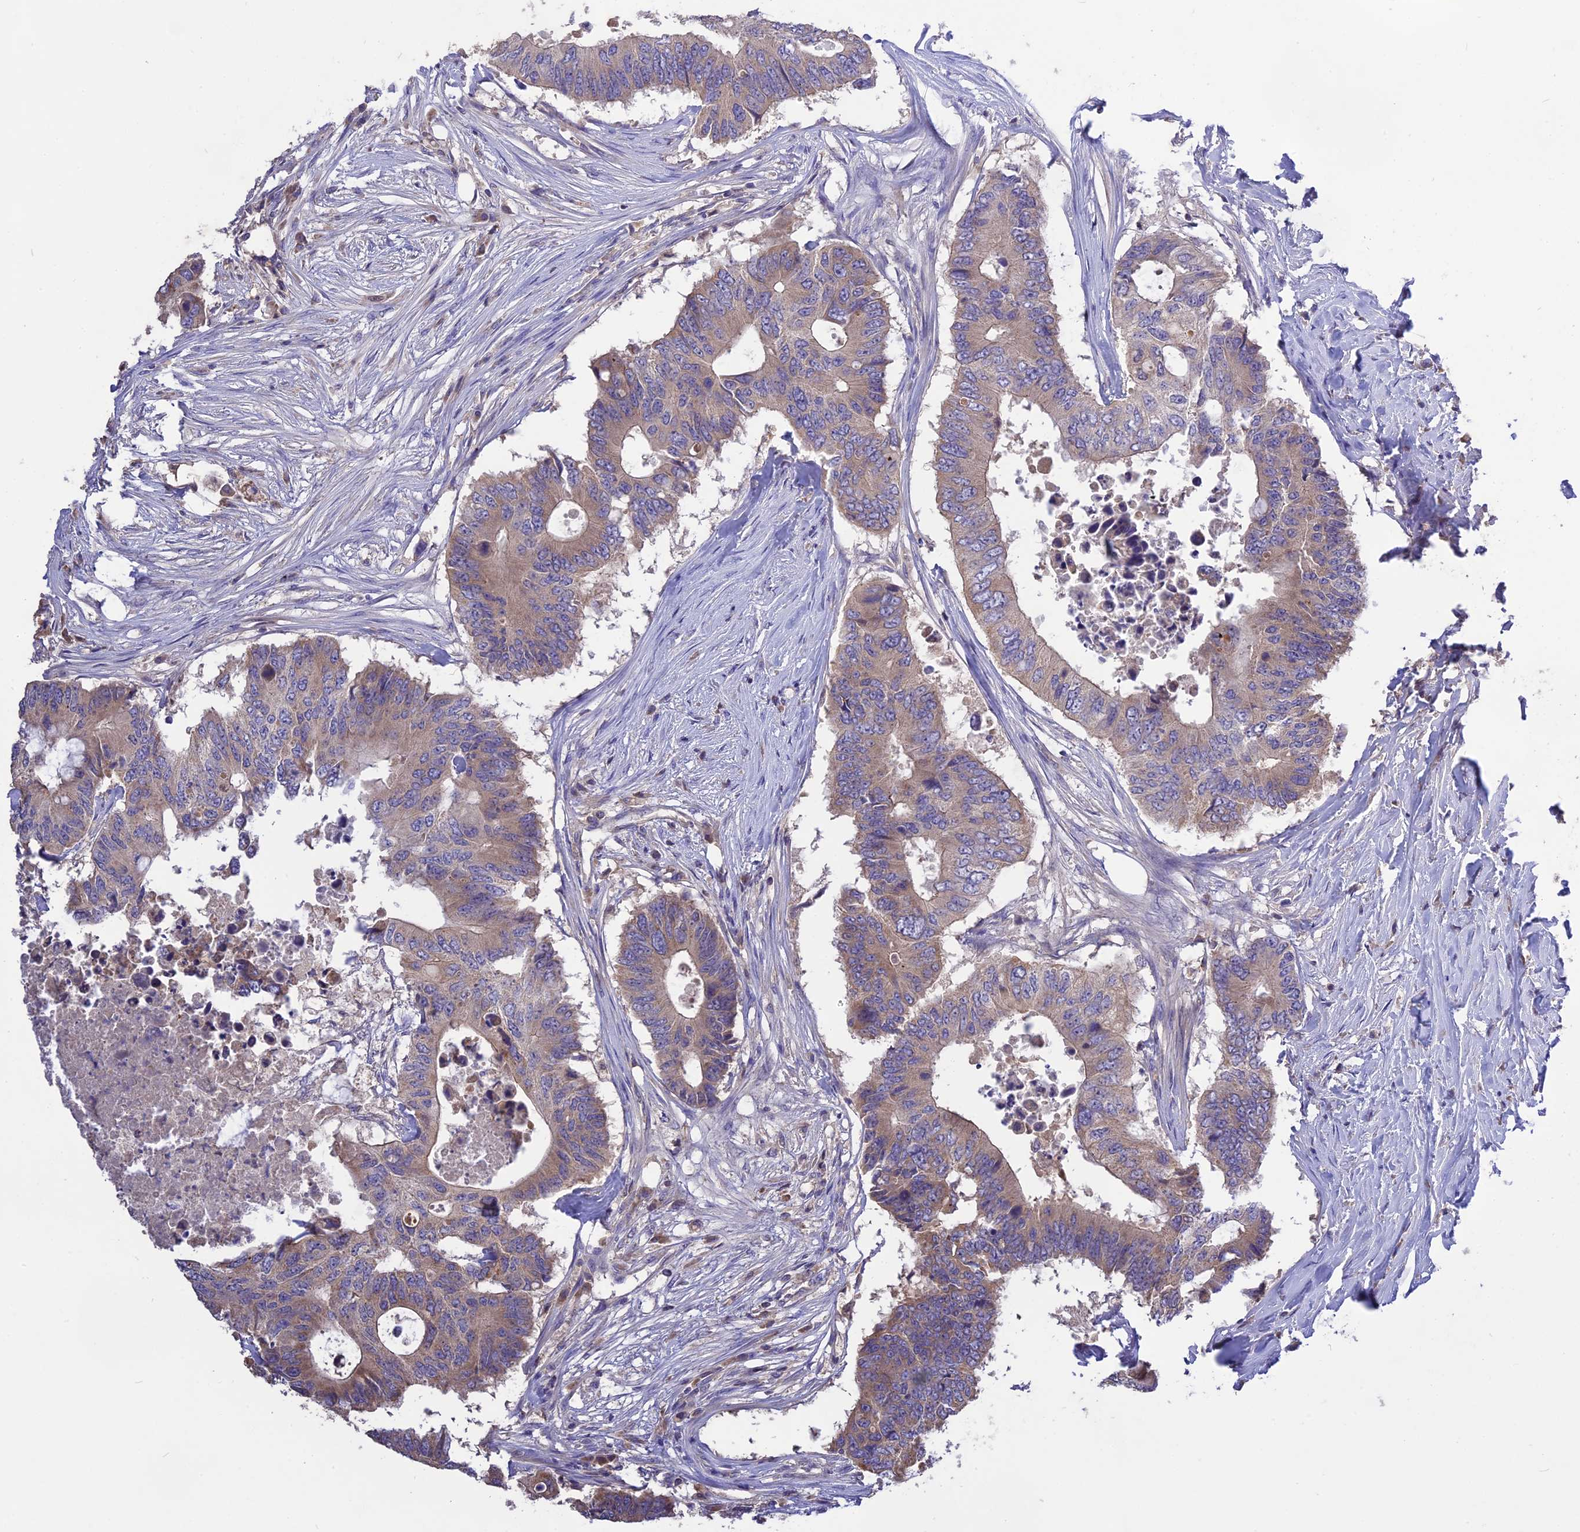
{"staining": {"intensity": "moderate", "quantity": "<25%", "location": "cytoplasmic/membranous"}, "tissue": "colorectal cancer", "cell_type": "Tumor cells", "image_type": "cancer", "snomed": [{"axis": "morphology", "description": "Adenocarcinoma, NOS"}, {"axis": "topography", "description": "Colon"}], "caption": "High-magnification brightfield microscopy of colorectal cancer stained with DAB (brown) and counterstained with hematoxylin (blue). tumor cells exhibit moderate cytoplasmic/membranous expression is identified in about<25% of cells.", "gene": "NUDT8", "patient": {"sex": "male", "age": 71}}